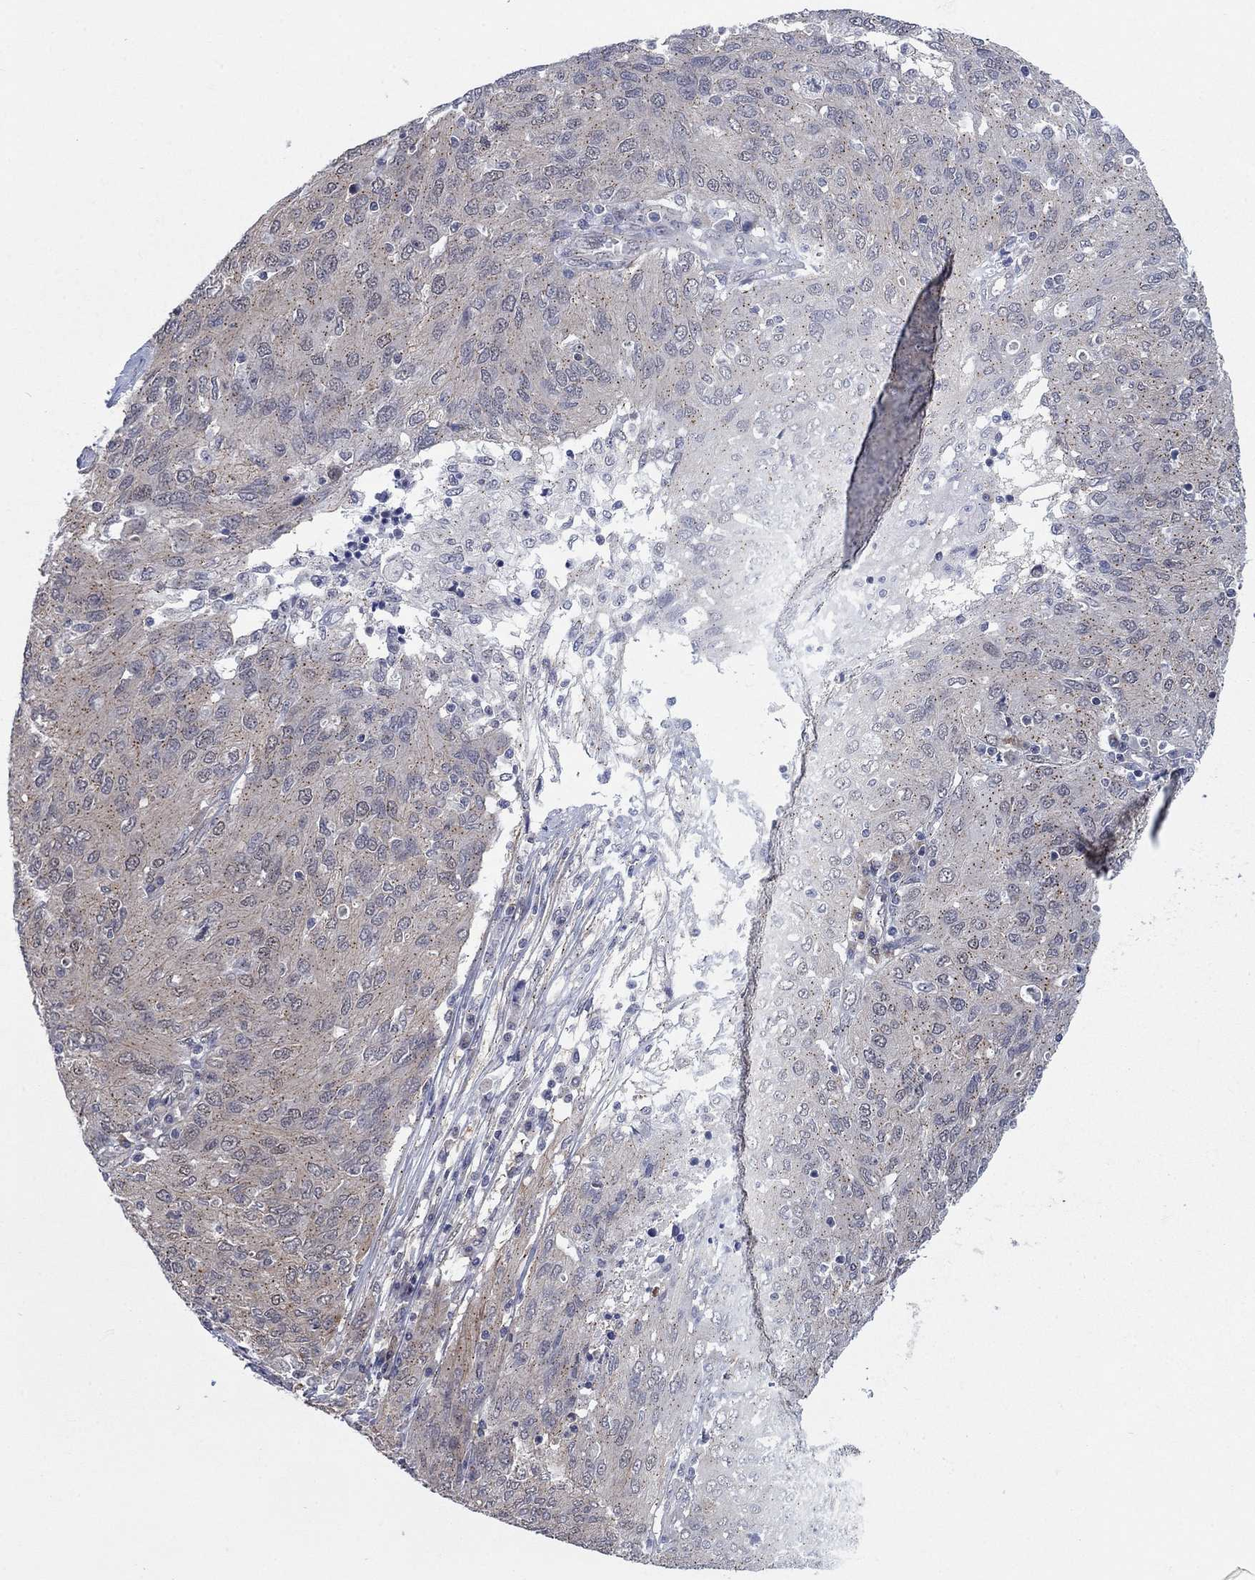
{"staining": {"intensity": "moderate", "quantity": ">75%", "location": "cytoplasmic/membranous"}, "tissue": "ovarian cancer", "cell_type": "Tumor cells", "image_type": "cancer", "snomed": [{"axis": "morphology", "description": "Carcinoma, endometroid"}, {"axis": "topography", "description": "Ovary"}], "caption": "Immunohistochemistry (IHC) micrograph of endometroid carcinoma (ovarian) stained for a protein (brown), which exhibits medium levels of moderate cytoplasmic/membranous positivity in approximately >75% of tumor cells.", "gene": "SH3RF1", "patient": {"sex": "female", "age": 50}}